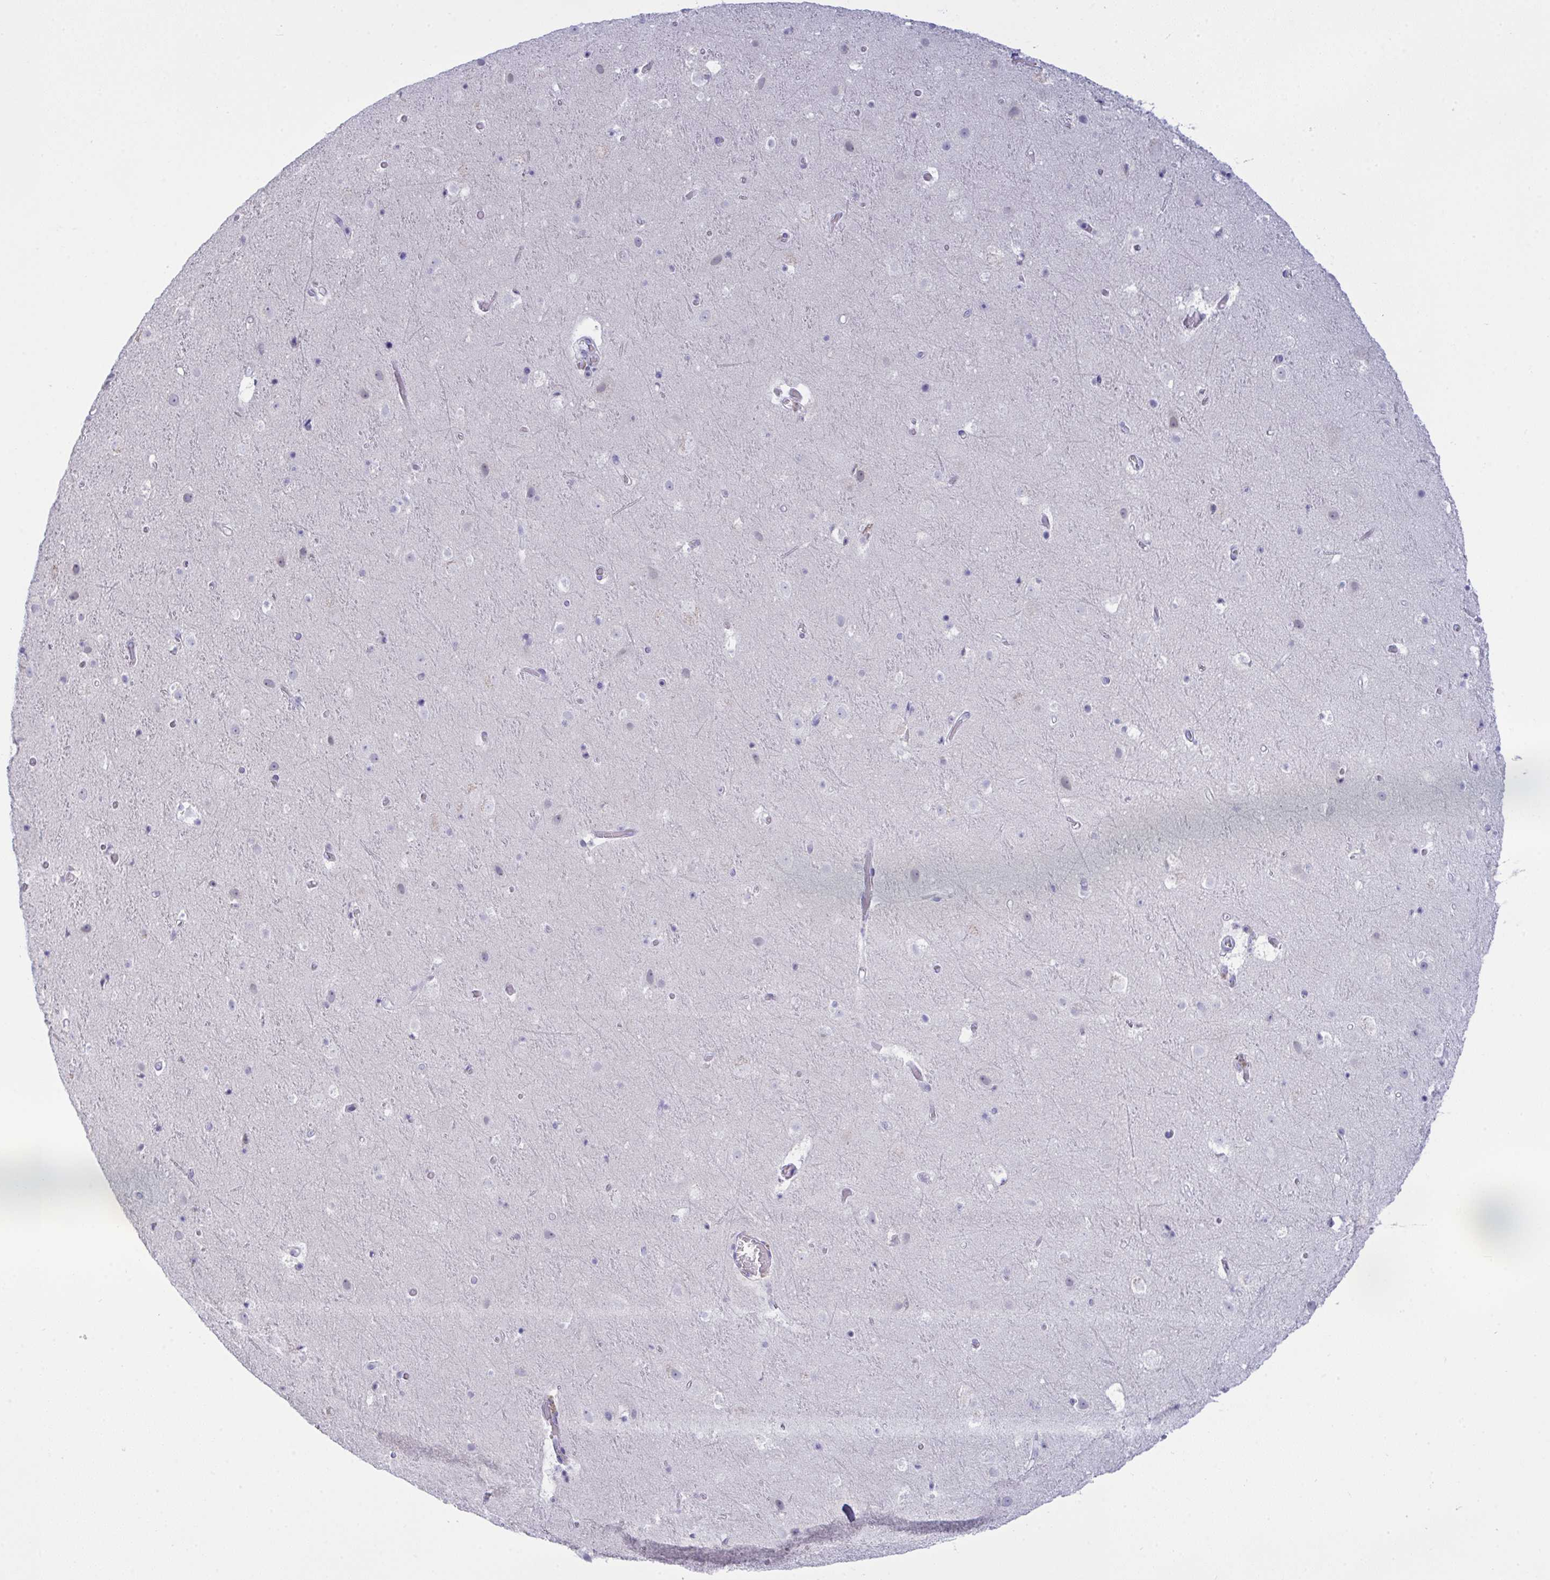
{"staining": {"intensity": "negative", "quantity": "none", "location": "none"}, "tissue": "cerebral cortex", "cell_type": "Endothelial cells", "image_type": "normal", "snomed": [{"axis": "morphology", "description": "Normal tissue, NOS"}, {"axis": "topography", "description": "Cerebral cortex"}], "caption": "This is a histopathology image of immunohistochemistry (IHC) staining of unremarkable cerebral cortex, which shows no positivity in endothelial cells. (Stains: DAB IHC with hematoxylin counter stain, Microscopy: brightfield microscopy at high magnification).", "gene": "TENT5D", "patient": {"sex": "female", "age": 42}}